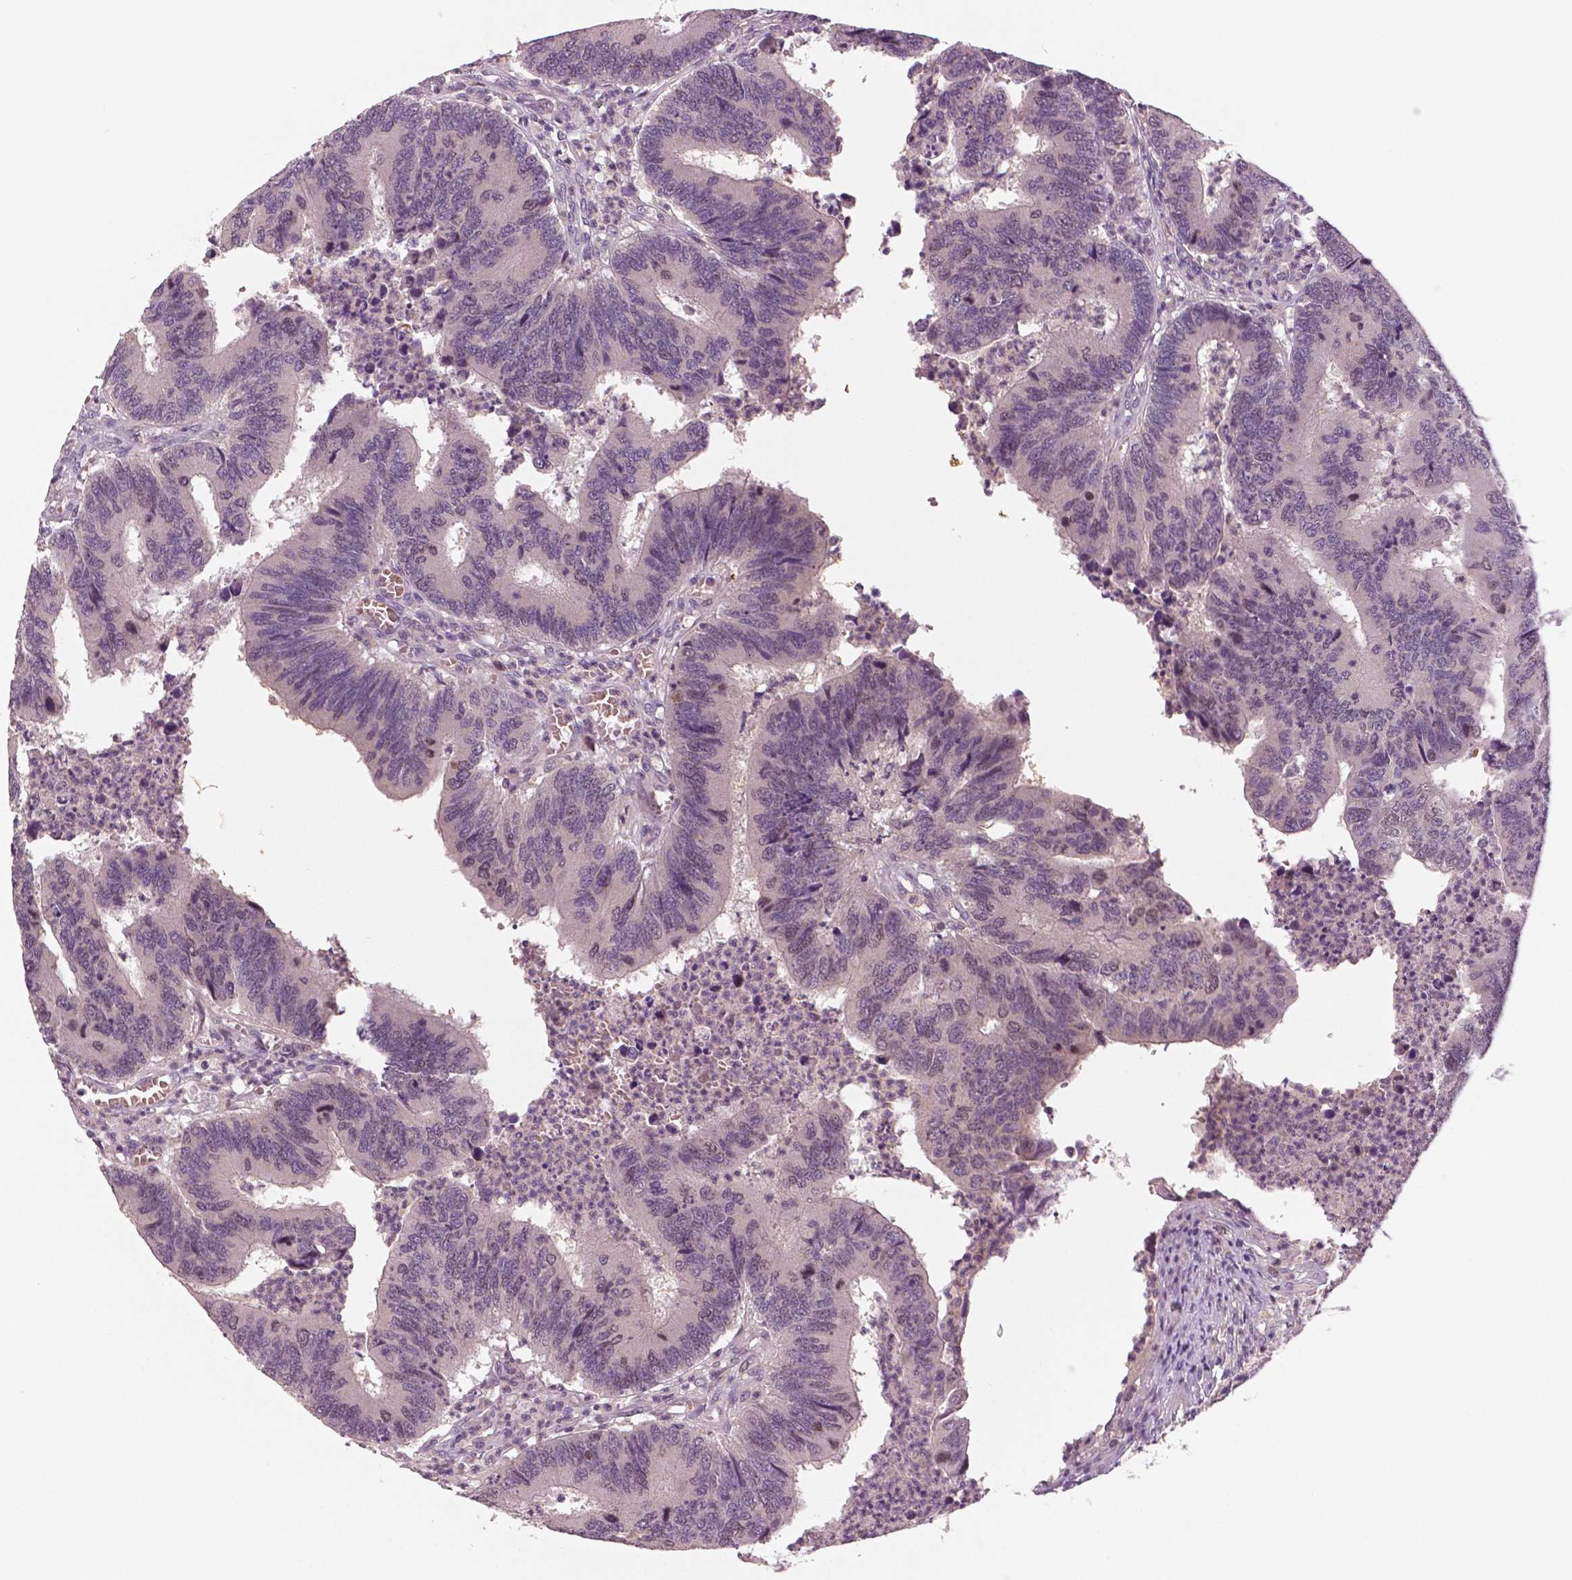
{"staining": {"intensity": "weak", "quantity": "<25%", "location": "nuclear"}, "tissue": "colorectal cancer", "cell_type": "Tumor cells", "image_type": "cancer", "snomed": [{"axis": "morphology", "description": "Adenocarcinoma, NOS"}, {"axis": "topography", "description": "Colon"}], "caption": "Micrograph shows no protein positivity in tumor cells of colorectal cancer tissue.", "gene": "MKI67", "patient": {"sex": "female", "age": 67}}